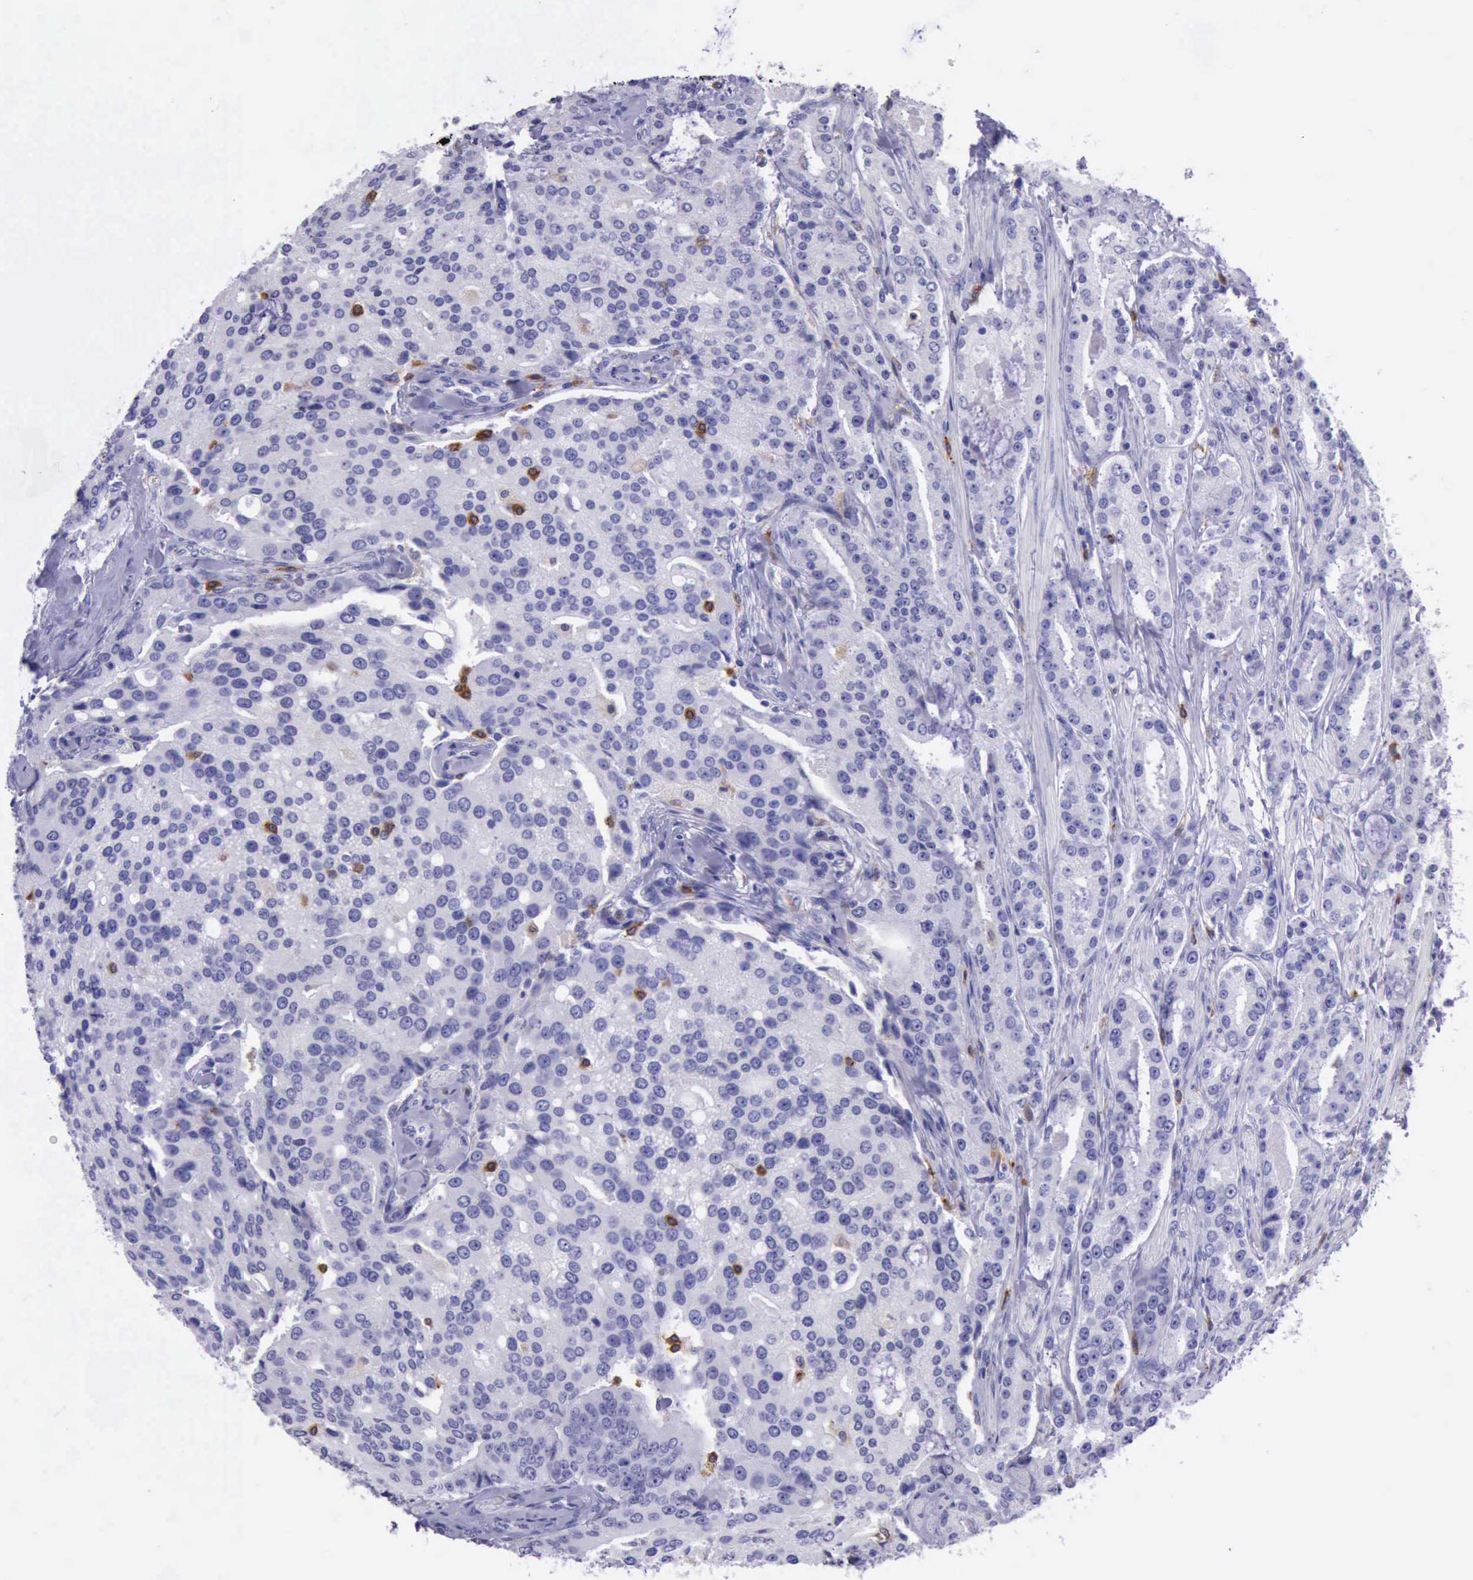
{"staining": {"intensity": "negative", "quantity": "none", "location": "none"}, "tissue": "prostate cancer", "cell_type": "Tumor cells", "image_type": "cancer", "snomed": [{"axis": "morphology", "description": "Adenocarcinoma, Medium grade"}, {"axis": "topography", "description": "Prostate"}], "caption": "Tumor cells show no significant expression in prostate medium-grade adenocarcinoma. (Brightfield microscopy of DAB immunohistochemistry at high magnification).", "gene": "BTK", "patient": {"sex": "male", "age": 72}}